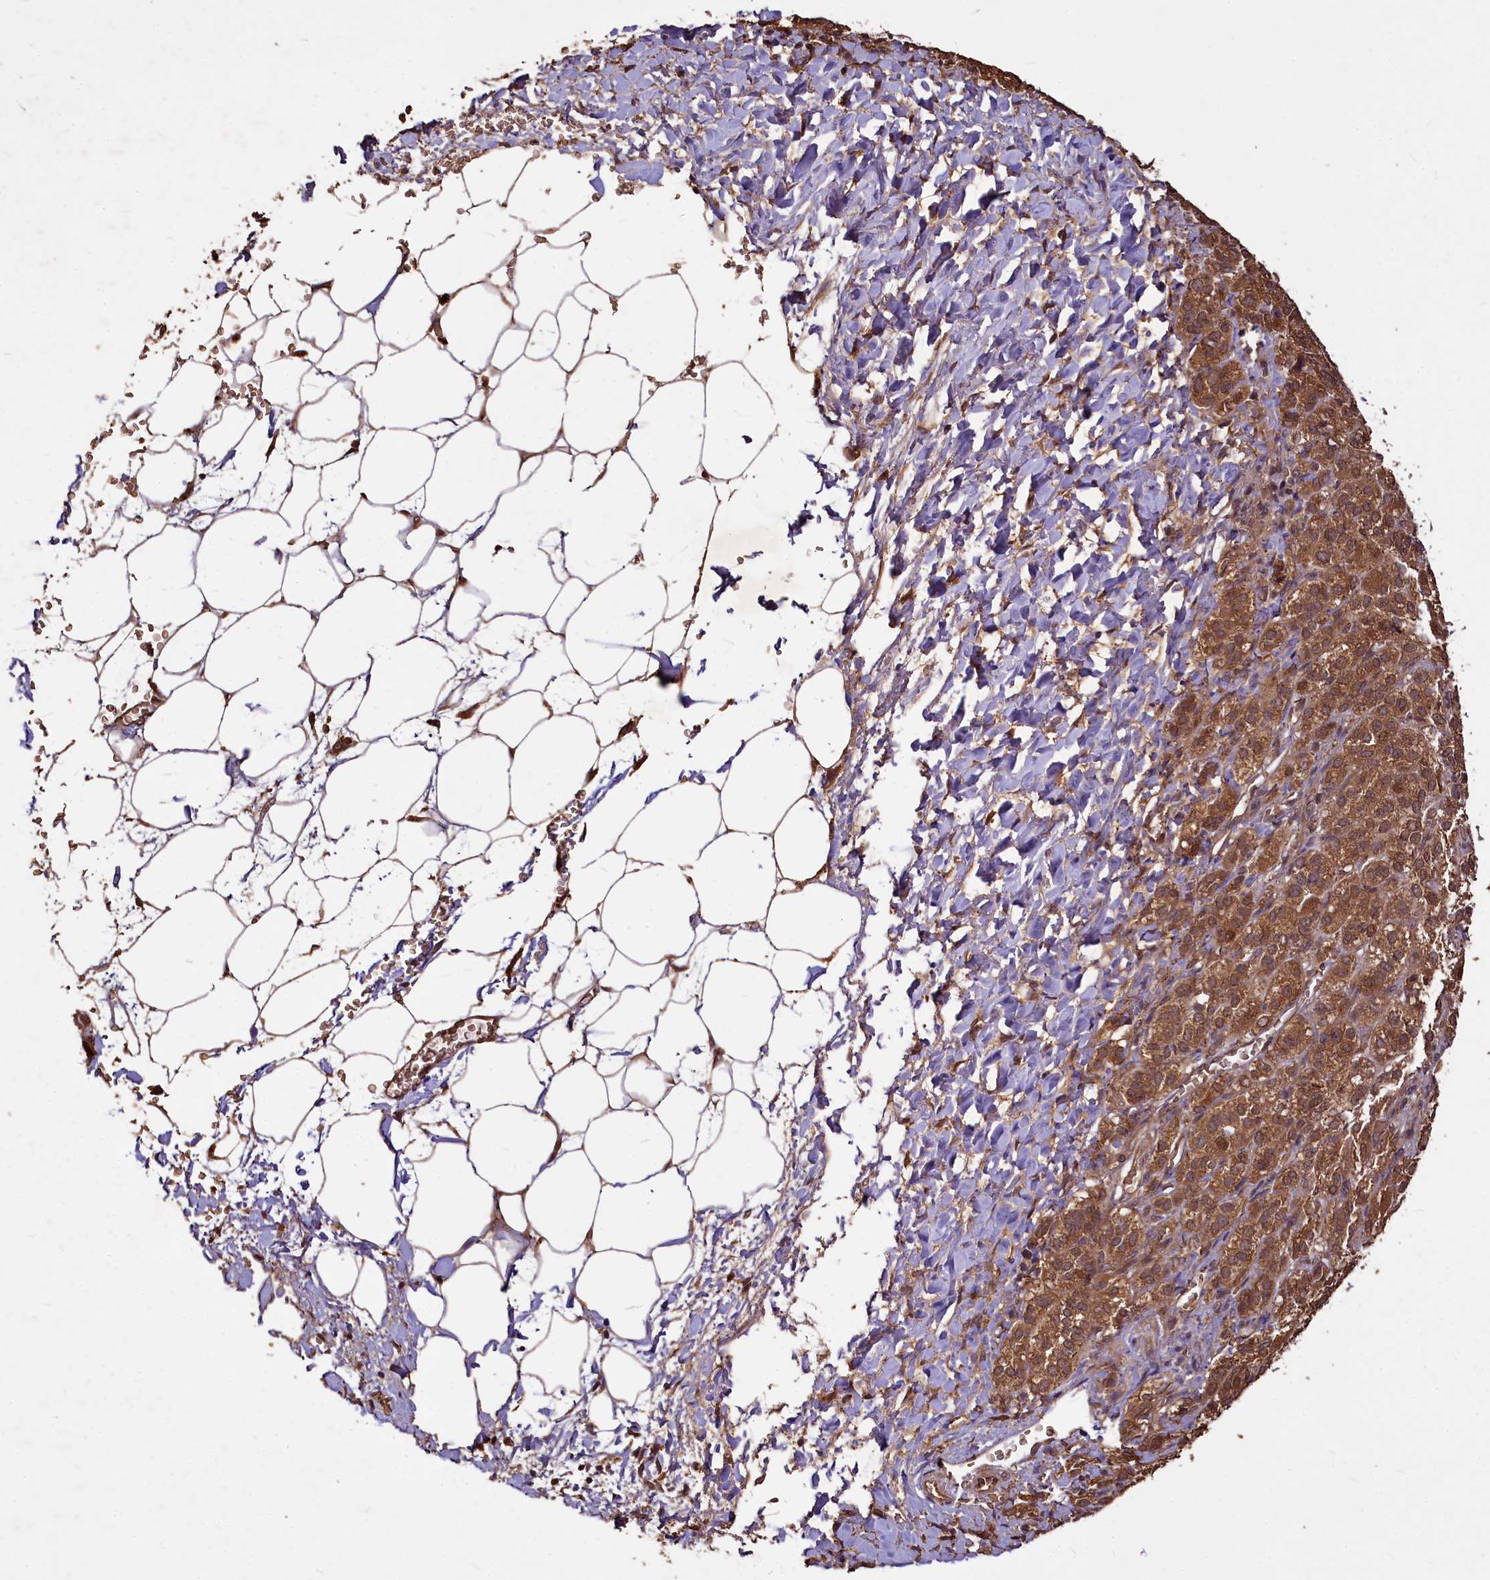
{"staining": {"intensity": "moderate", "quantity": ">75%", "location": "cytoplasmic/membranous,nuclear"}, "tissue": "adrenal gland", "cell_type": "Glandular cells", "image_type": "normal", "snomed": [{"axis": "morphology", "description": "Normal tissue, NOS"}, {"axis": "topography", "description": "Adrenal gland"}], "caption": "Adrenal gland stained with a brown dye reveals moderate cytoplasmic/membranous,nuclear positive positivity in about >75% of glandular cells.", "gene": "VPS51", "patient": {"sex": "female", "age": 57}}